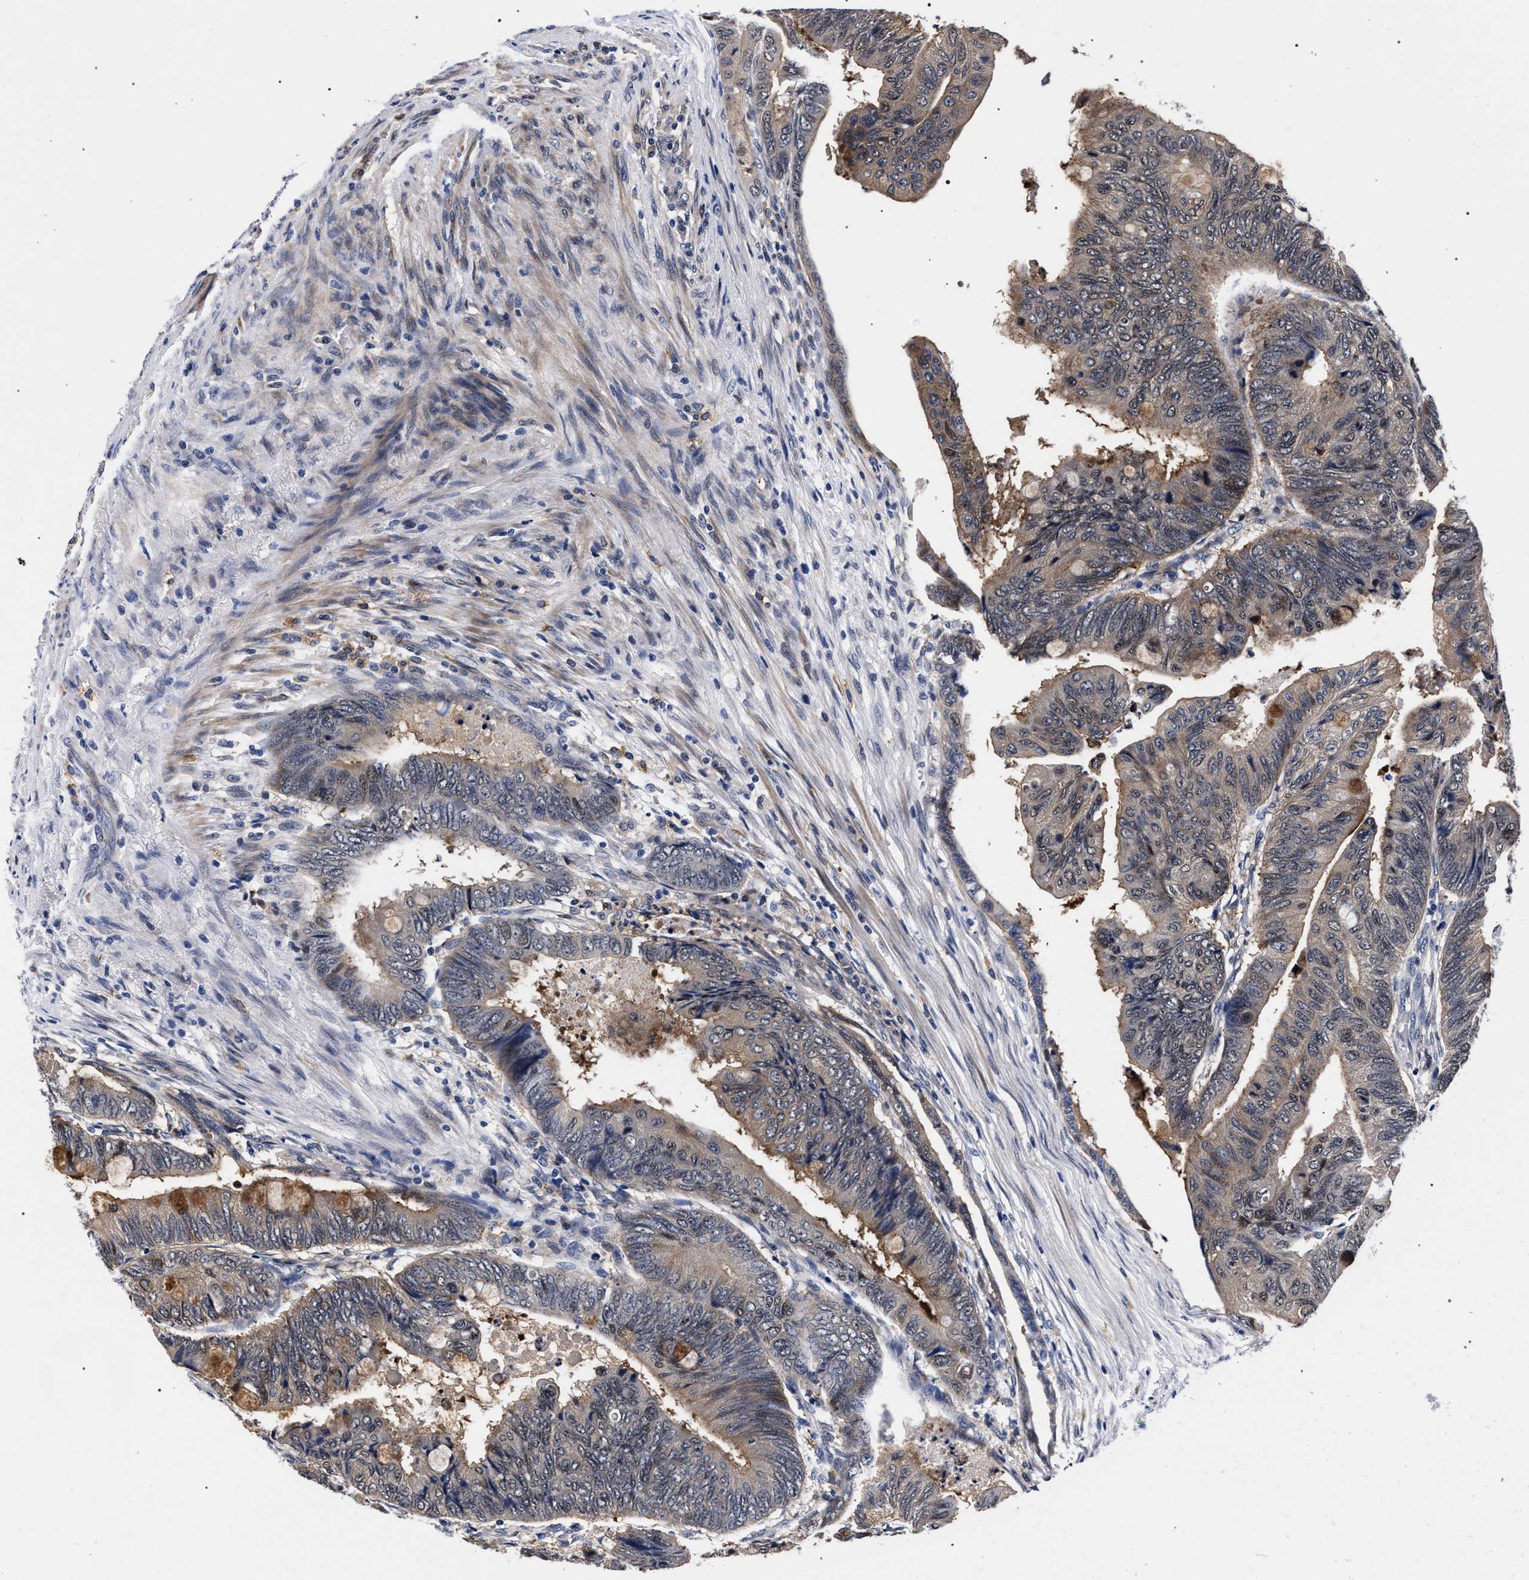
{"staining": {"intensity": "moderate", "quantity": "25%-75%", "location": "cytoplasmic/membranous"}, "tissue": "colorectal cancer", "cell_type": "Tumor cells", "image_type": "cancer", "snomed": [{"axis": "morphology", "description": "Normal tissue, NOS"}, {"axis": "morphology", "description": "Adenocarcinoma, NOS"}, {"axis": "topography", "description": "Rectum"}, {"axis": "topography", "description": "Peripheral nerve tissue"}], "caption": "Tumor cells demonstrate moderate cytoplasmic/membranous positivity in about 25%-75% of cells in adenocarcinoma (colorectal).", "gene": "ZNF462", "patient": {"sex": "male", "age": 92}}